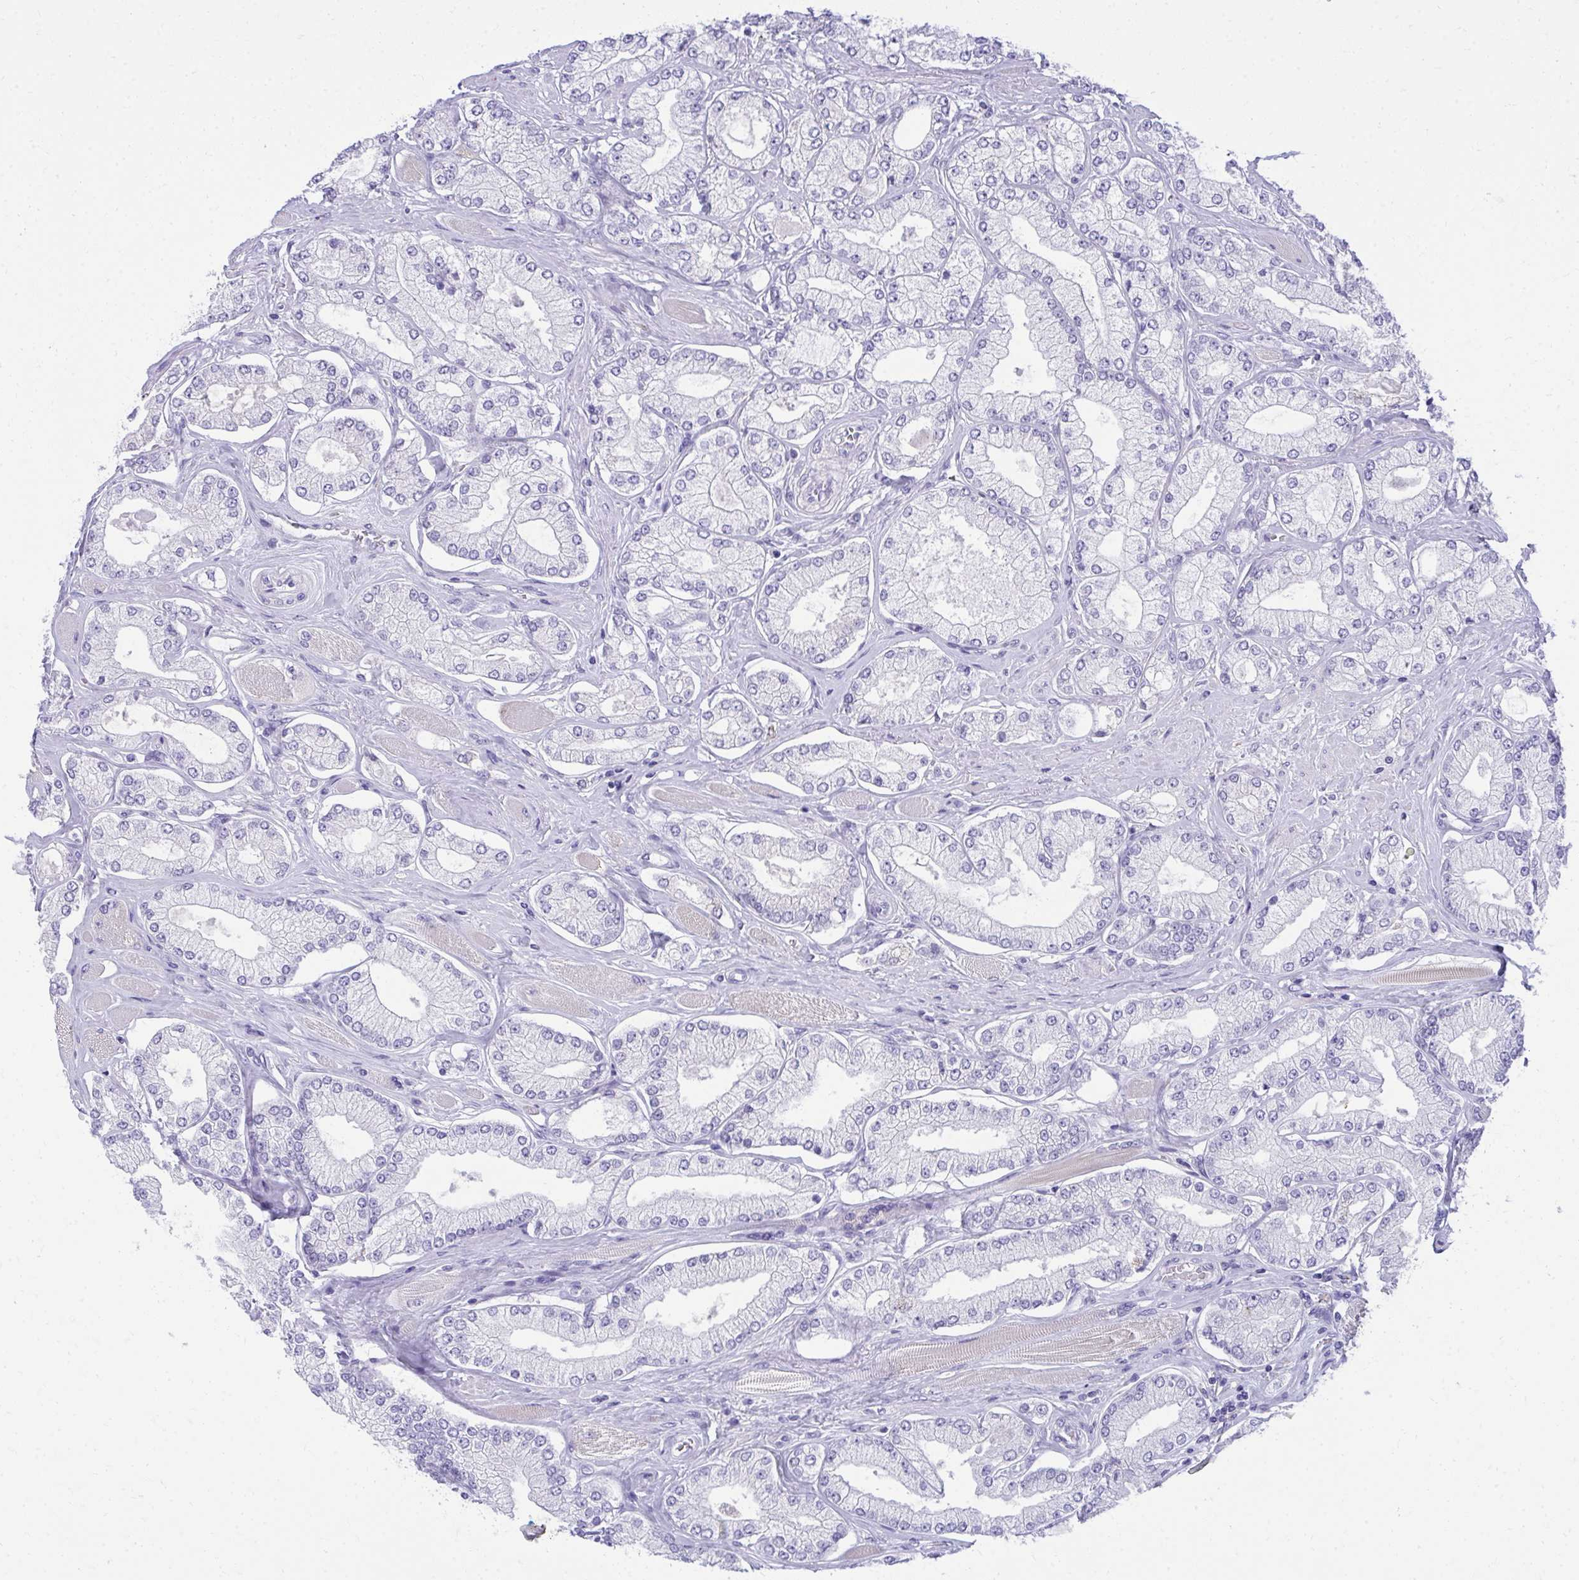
{"staining": {"intensity": "negative", "quantity": "none", "location": "none"}, "tissue": "prostate cancer", "cell_type": "Tumor cells", "image_type": "cancer", "snomed": [{"axis": "morphology", "description": "Adenocarcinoma, High grade"}, {"axis": "topography", "description": "Prostate"}], "caption": "Protein analysis of prostate cancer (adenocarcinoma (high-grade)) exhibits no significant expression in tumor cells. (DAB (3,3'-diaminobenzidine) IHC with hematoxylin counter stain).", "gene": "AIG1", "patient": {"sex": "male", "age": 68}}